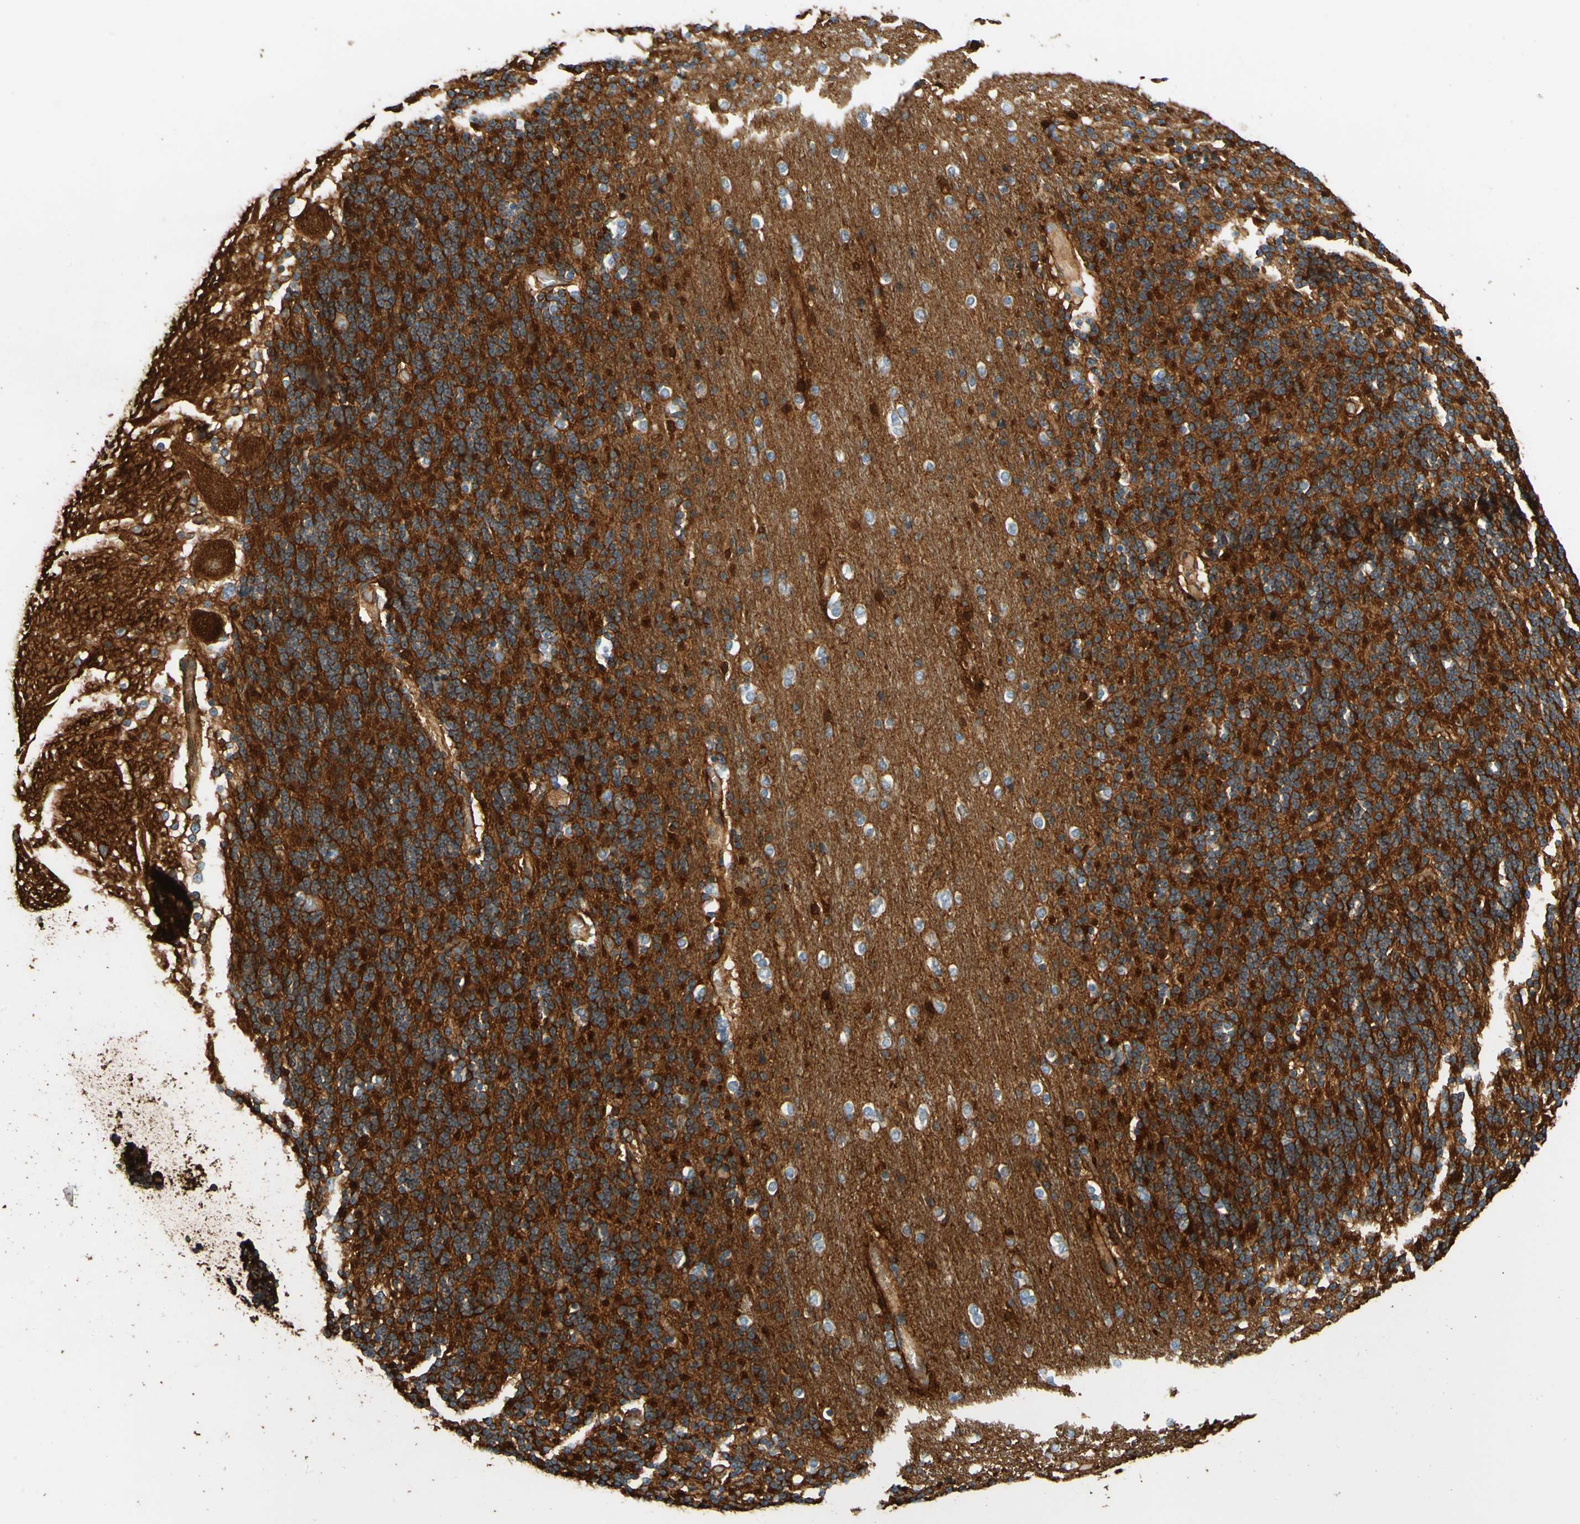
{"staining": {"intensity": "strong", "quantity": ">75%", "location": "cytoplasmic/membranous"}, "tissue": "cerebellum", "cell_type": "Cells in granular layer", "image_type": "normal", "snomed": [{"axis": "morphology", "description": "Normal tissue, NOS"}, {"axis": "topography", "description": "Cerebellum"}], "caption": "The image exhibits immunohistochemical staining of normal cerebellum. There is strong cytoplasmic/membranous positivity is identified in about >75% of cells in granular layer.", "gene": "SPTAN1", "patient": {"sex": "female", "age": 54}}